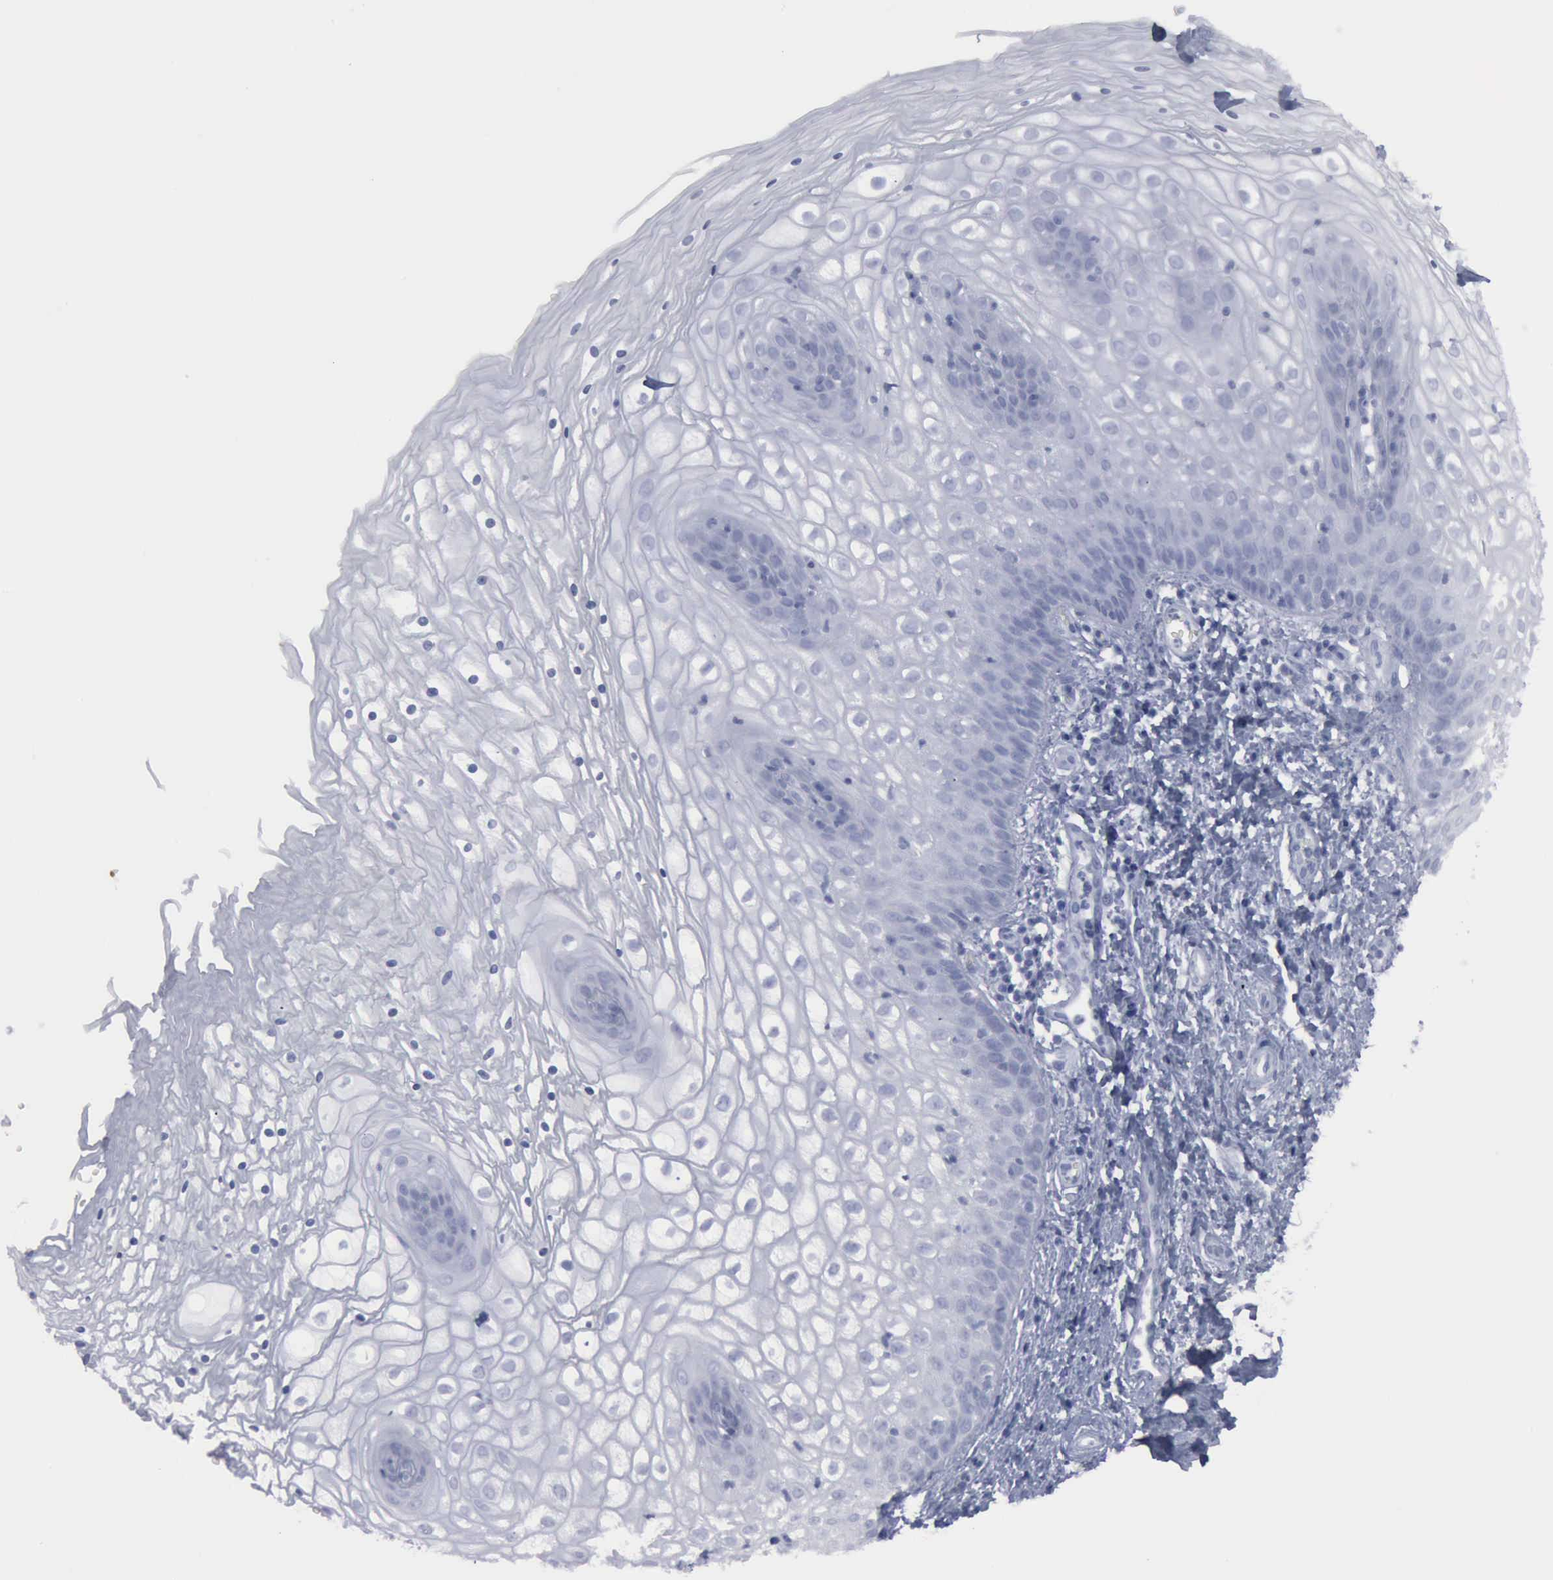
{"staining": {"intensity": "negative", "quantity": "none", "location": "none"}, "tissue": "vagina", "cell_type": "Squamous epithelial cells", "image_type": "normal", "snomed": [{"axis": "morphology", "description": "Normal tissue, NOS"}, {"axis": "topography", "description": "Vagina"}], "caption": "The histopathology image exhibits no staining of squamous epithelial cells in benign vagina. (IHC, brightfield microscopy, high magnification).", "gene": "VCAM1", "patient": {"sex": "female", "age": 34}}